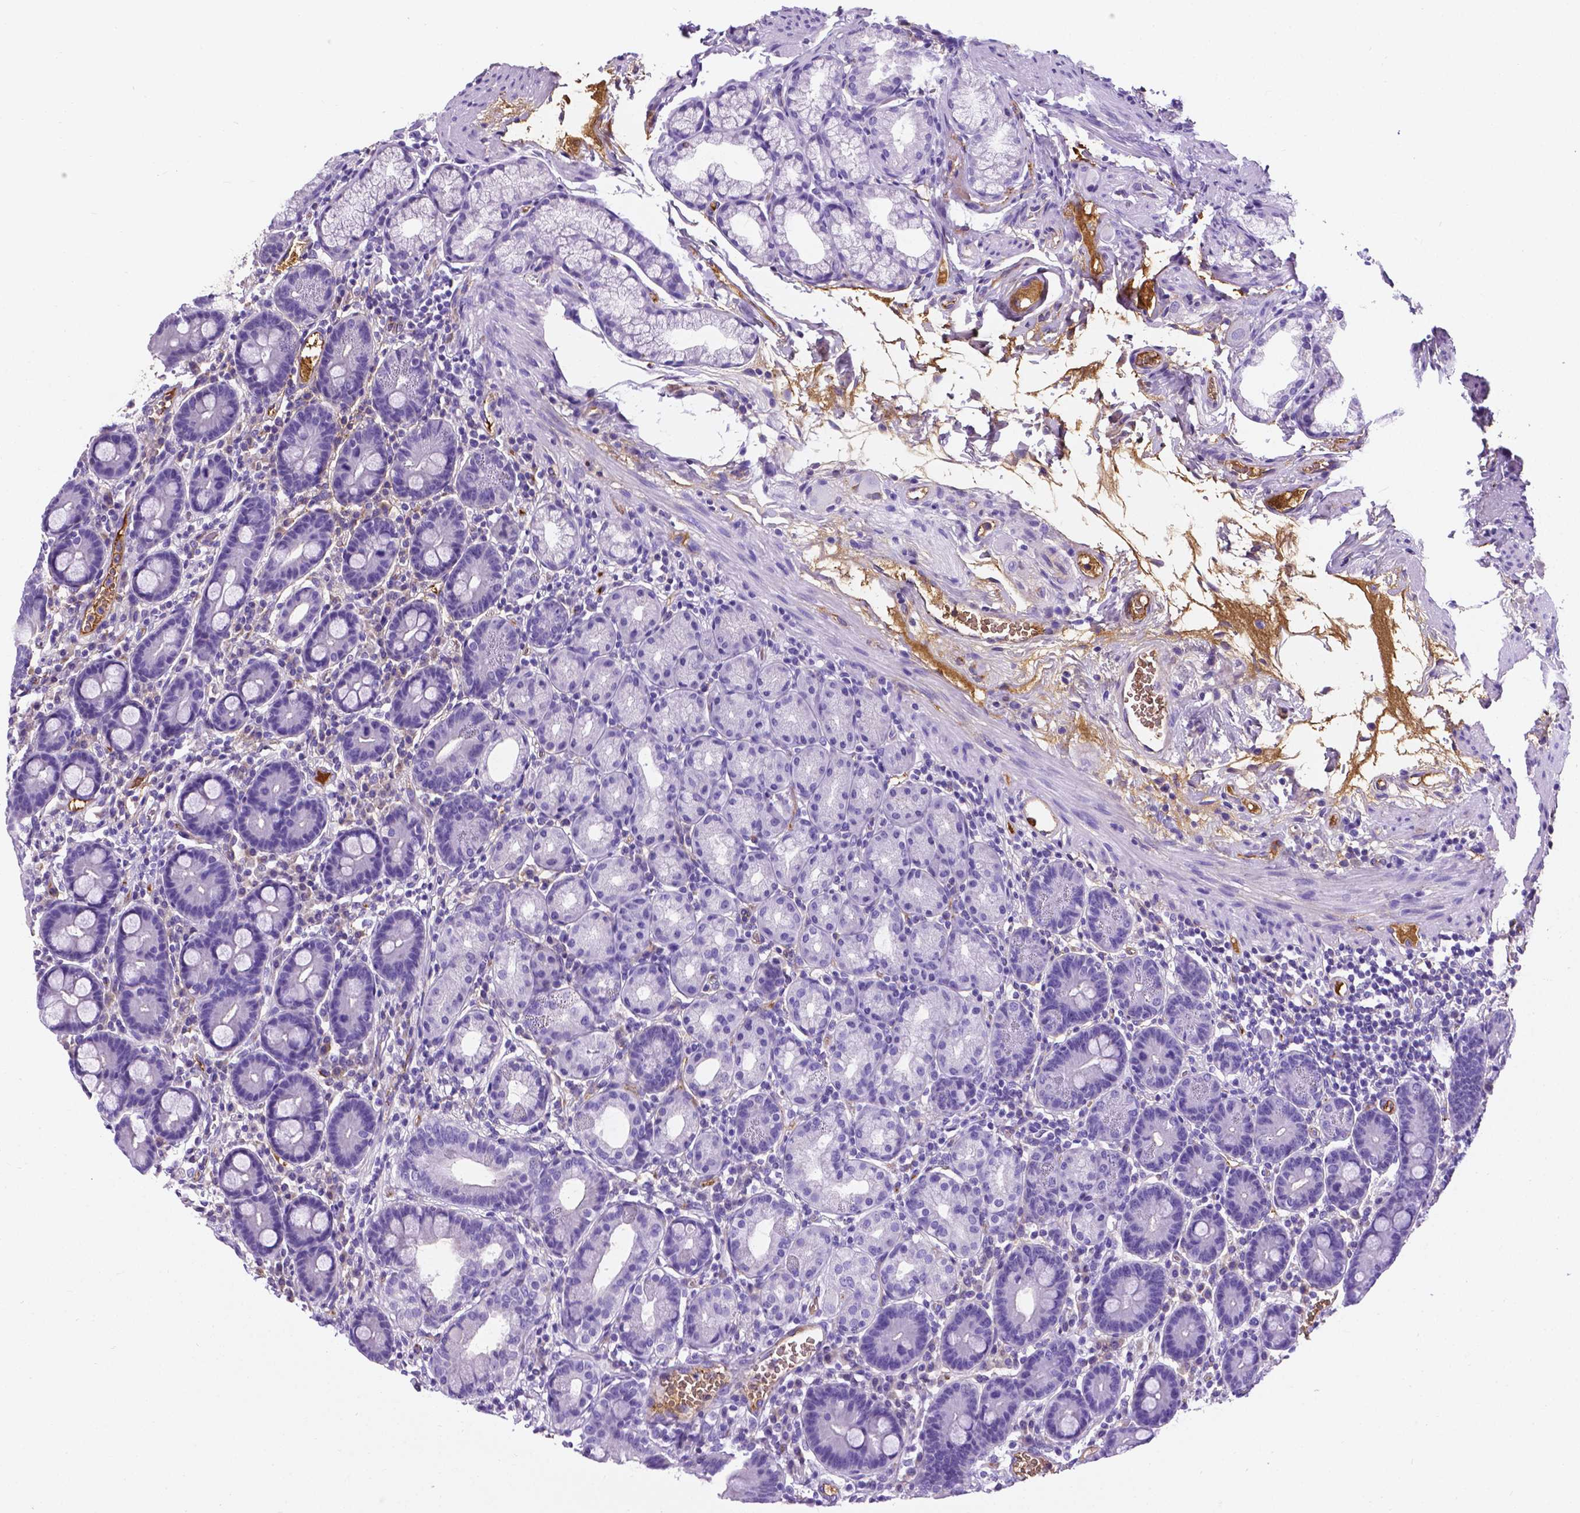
{"staining": {"intensity": "negative", "quantity": "none", "location": "none"}, "tissue": "duodenum", "cell_type": "Glandular cells", "image_type": "normal", "snomed": [{"axis": "morphology", "description": "Normal tissue, NOS"}, {"axis": "topography", "description": "Pancreas"}, {"axis": "topography", "description": "Duodenum"}], "caption": "A histopathology image of human duodenum is negative for staining in glandular cells. The staining was performed using DAB (3,3'-diaminobenzidine) to visualize the protein expression in brown, while the nuclei were stained in blue with hematoxylin (Magnification: 20x).", "gene": "APOE", "patient": {"sex": "male", "age": 59}}